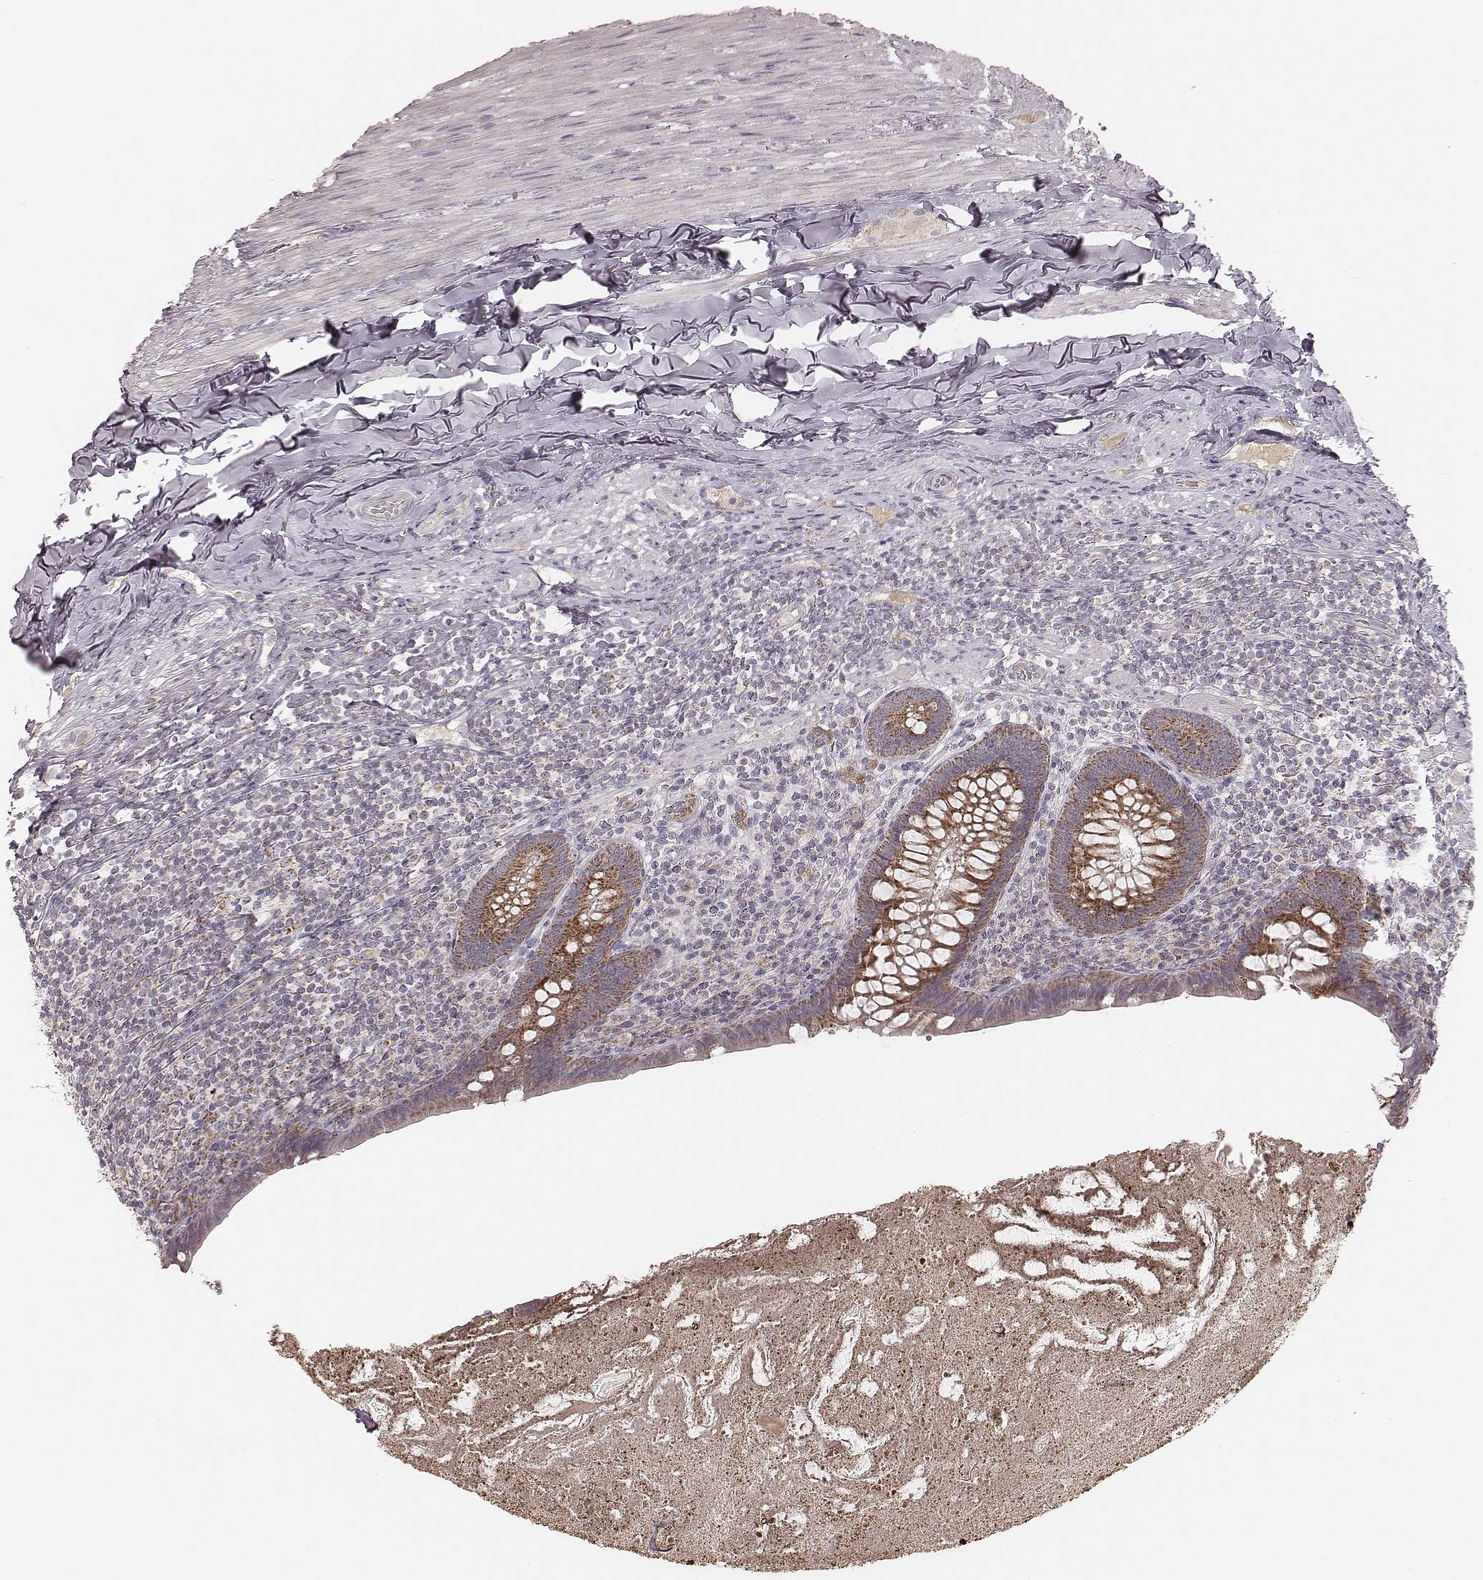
{"staining": {"intensity": "moderate", "quantity": ">75%", "location": "cytoplasmic/membranous"}, "tissue": "appendix", "cell_type": "Glandular cells", "image_type": "normal", "snomed": [{"axis": "morphology", "description": "Normal tissue, NOS"}, {"axis": "topography", "description": "Appendix"}], "caption": "IHC of unremarkable human appendix demonstrates medium levels of moderate cytoplasmic/membranous expression in approximately >75% of glandular cells.", "gene": "MRPS27", "patient": {"sex": "male", "age": 47}}